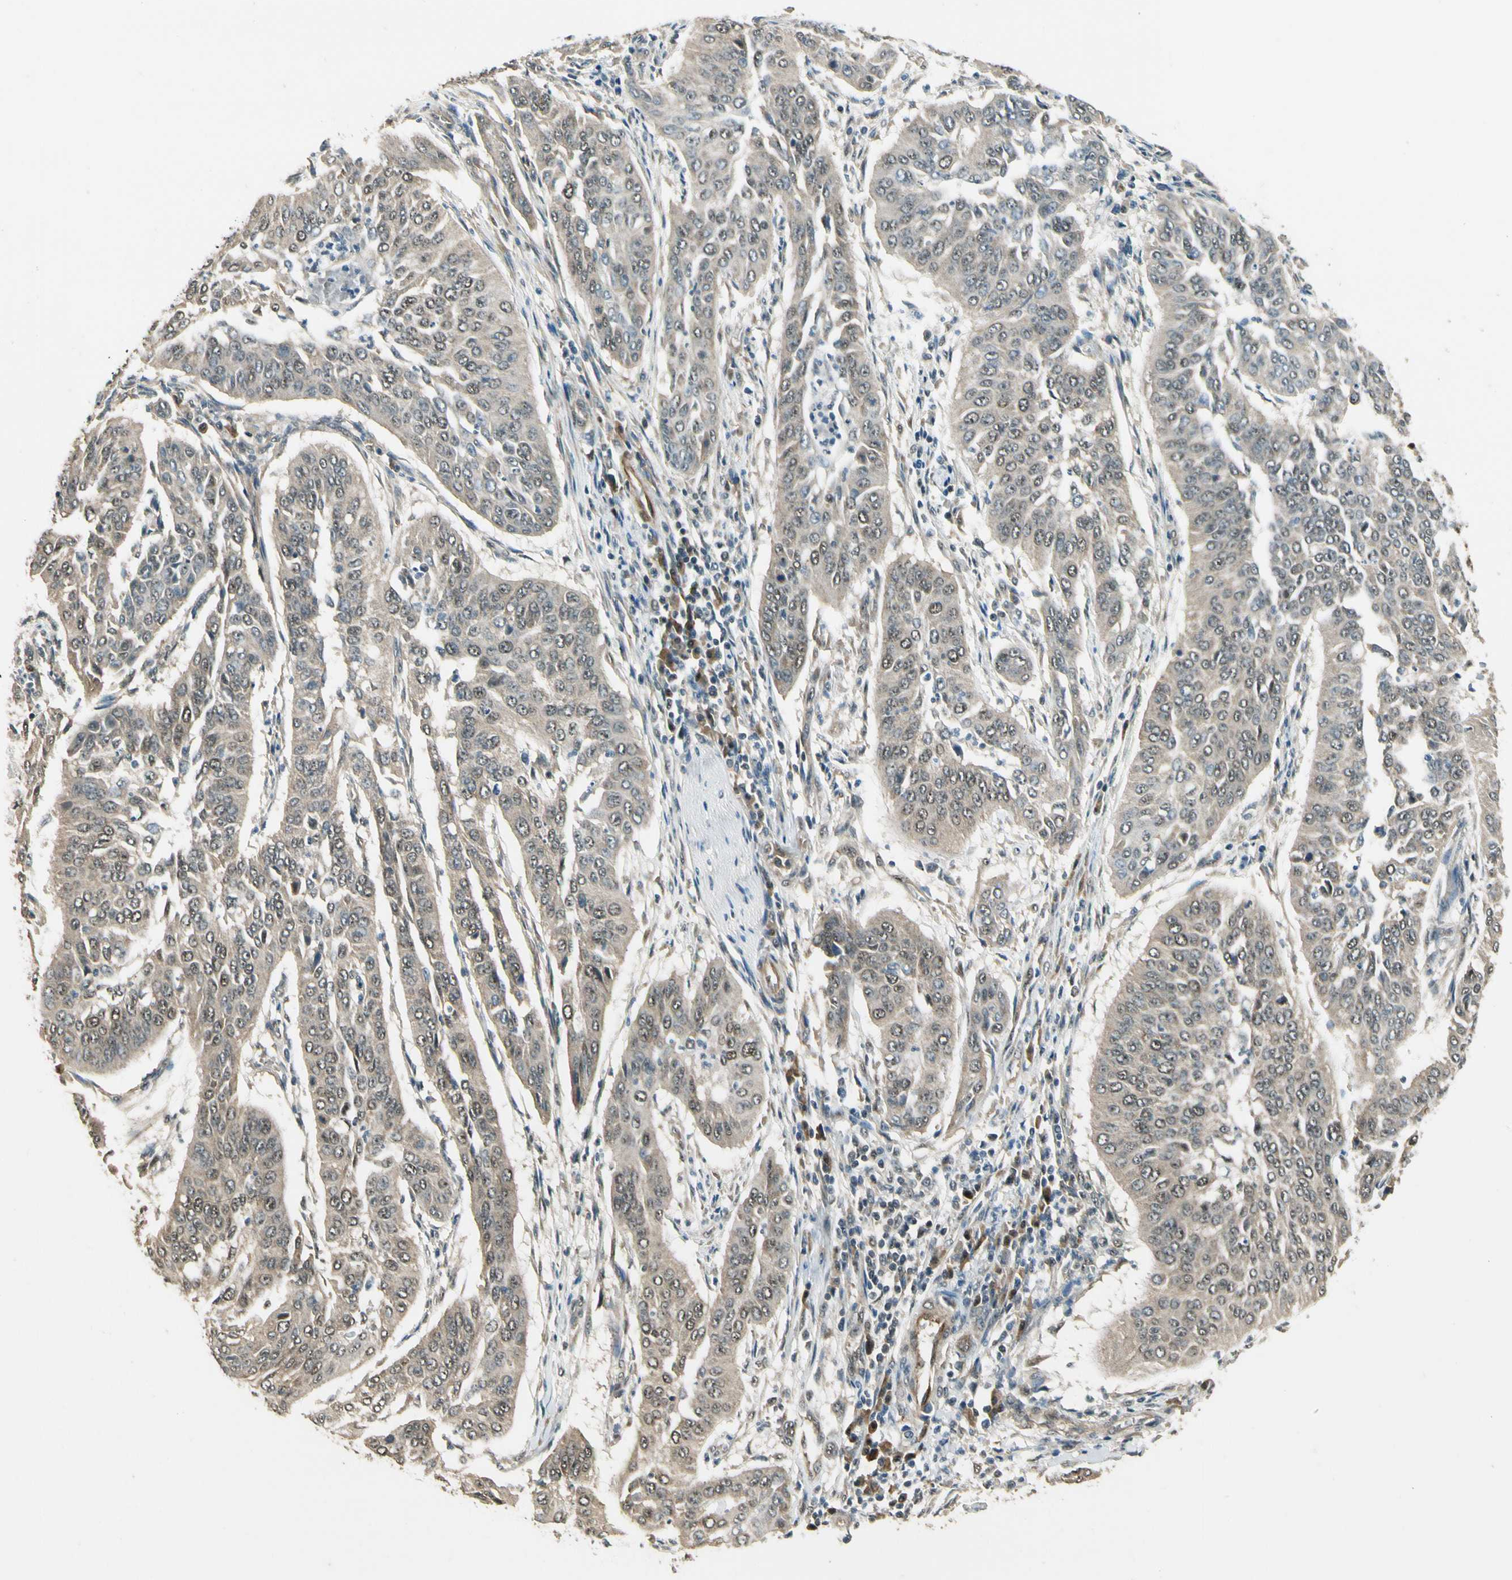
{"staining": {"intensity": "moderate", "quantity": "25%-75%", "location": "cytoplasmic/membranous"}, "tissue": "cervical cancer", "cell_type": "Tumor cells", "image_type": "cancer", "snomed": [{"axis": "morphology", "description": "Normal tissue, NOS"}, {"axis": "morphology", "description": "Squamous cell carcinoma, NOS"}, {"axis": "topography", "description": "Cervix"}], "caption": "There is medium levels of moderate cytoplasmic/membranous expression in tumor cells of cervical squamous cell carcinoma, as demonstrated by immunohistochemical staining (brown color).", "gene": "MCPH1", "patient": {"sex": "female", "age": 39}}